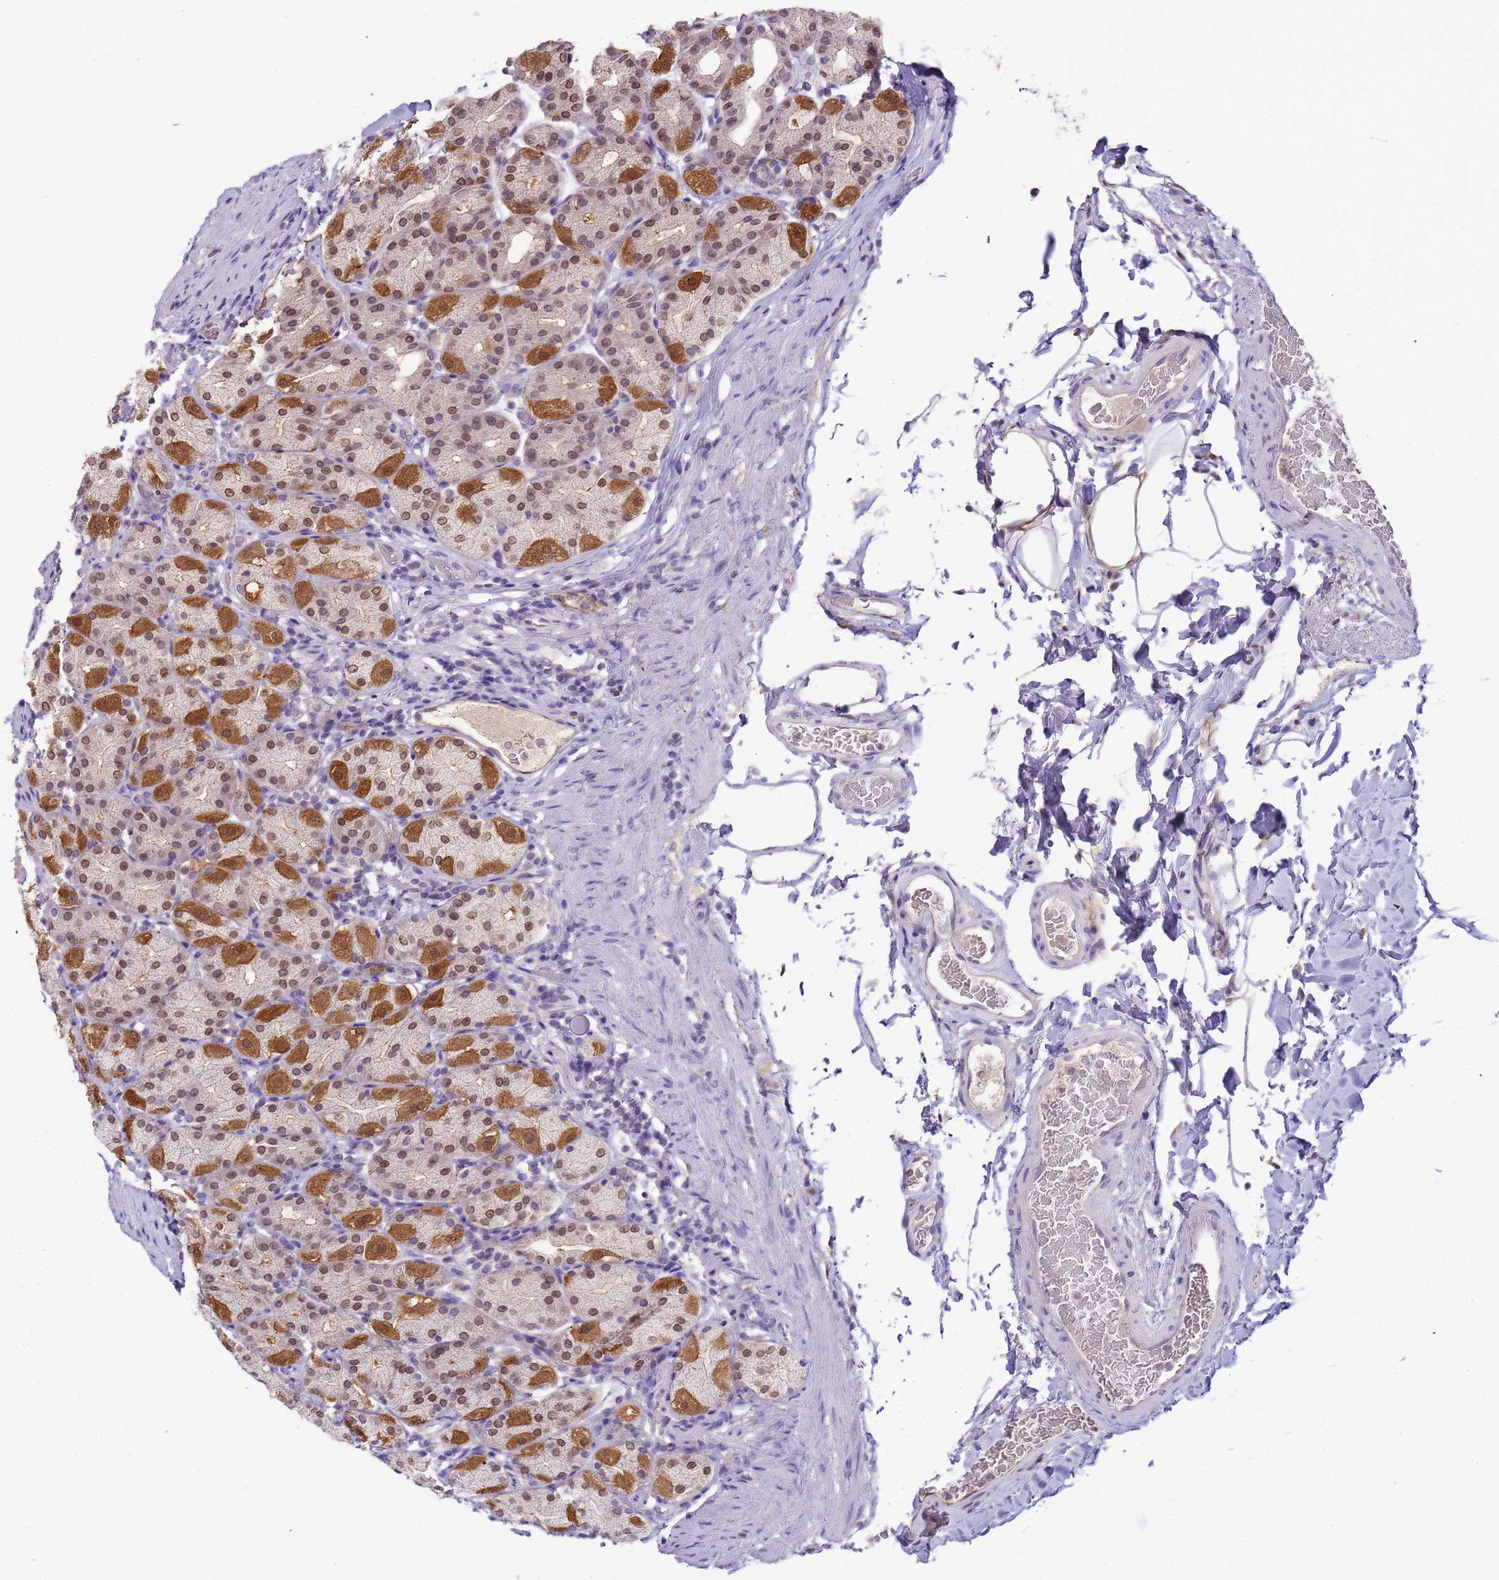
{"staining": {"intensity": "strong", "quantity": ">75%", "location": "cytoplasmic/membranous,nuclear"}, "tissue": "stomach", "cell_type": "Glandular cells", "image_type": "normal", "snomed": [{"axis": "morphology", "description": "Normal tissue, NOS"}, {"axis": "topography", "description": "Stomach, upper"}], "caption": "IHC histopathology image of benign stomach: human stomach stained using IHC shows high levels of strong protein expression localized specifically in the cytoplasmic/membranous,nuclear of glandular cells, appearing as a cytoplasmic/membranous,nuclear brown color.", "gene": "PLCXD3", "patient": {"sex": "male", "age": 68}}